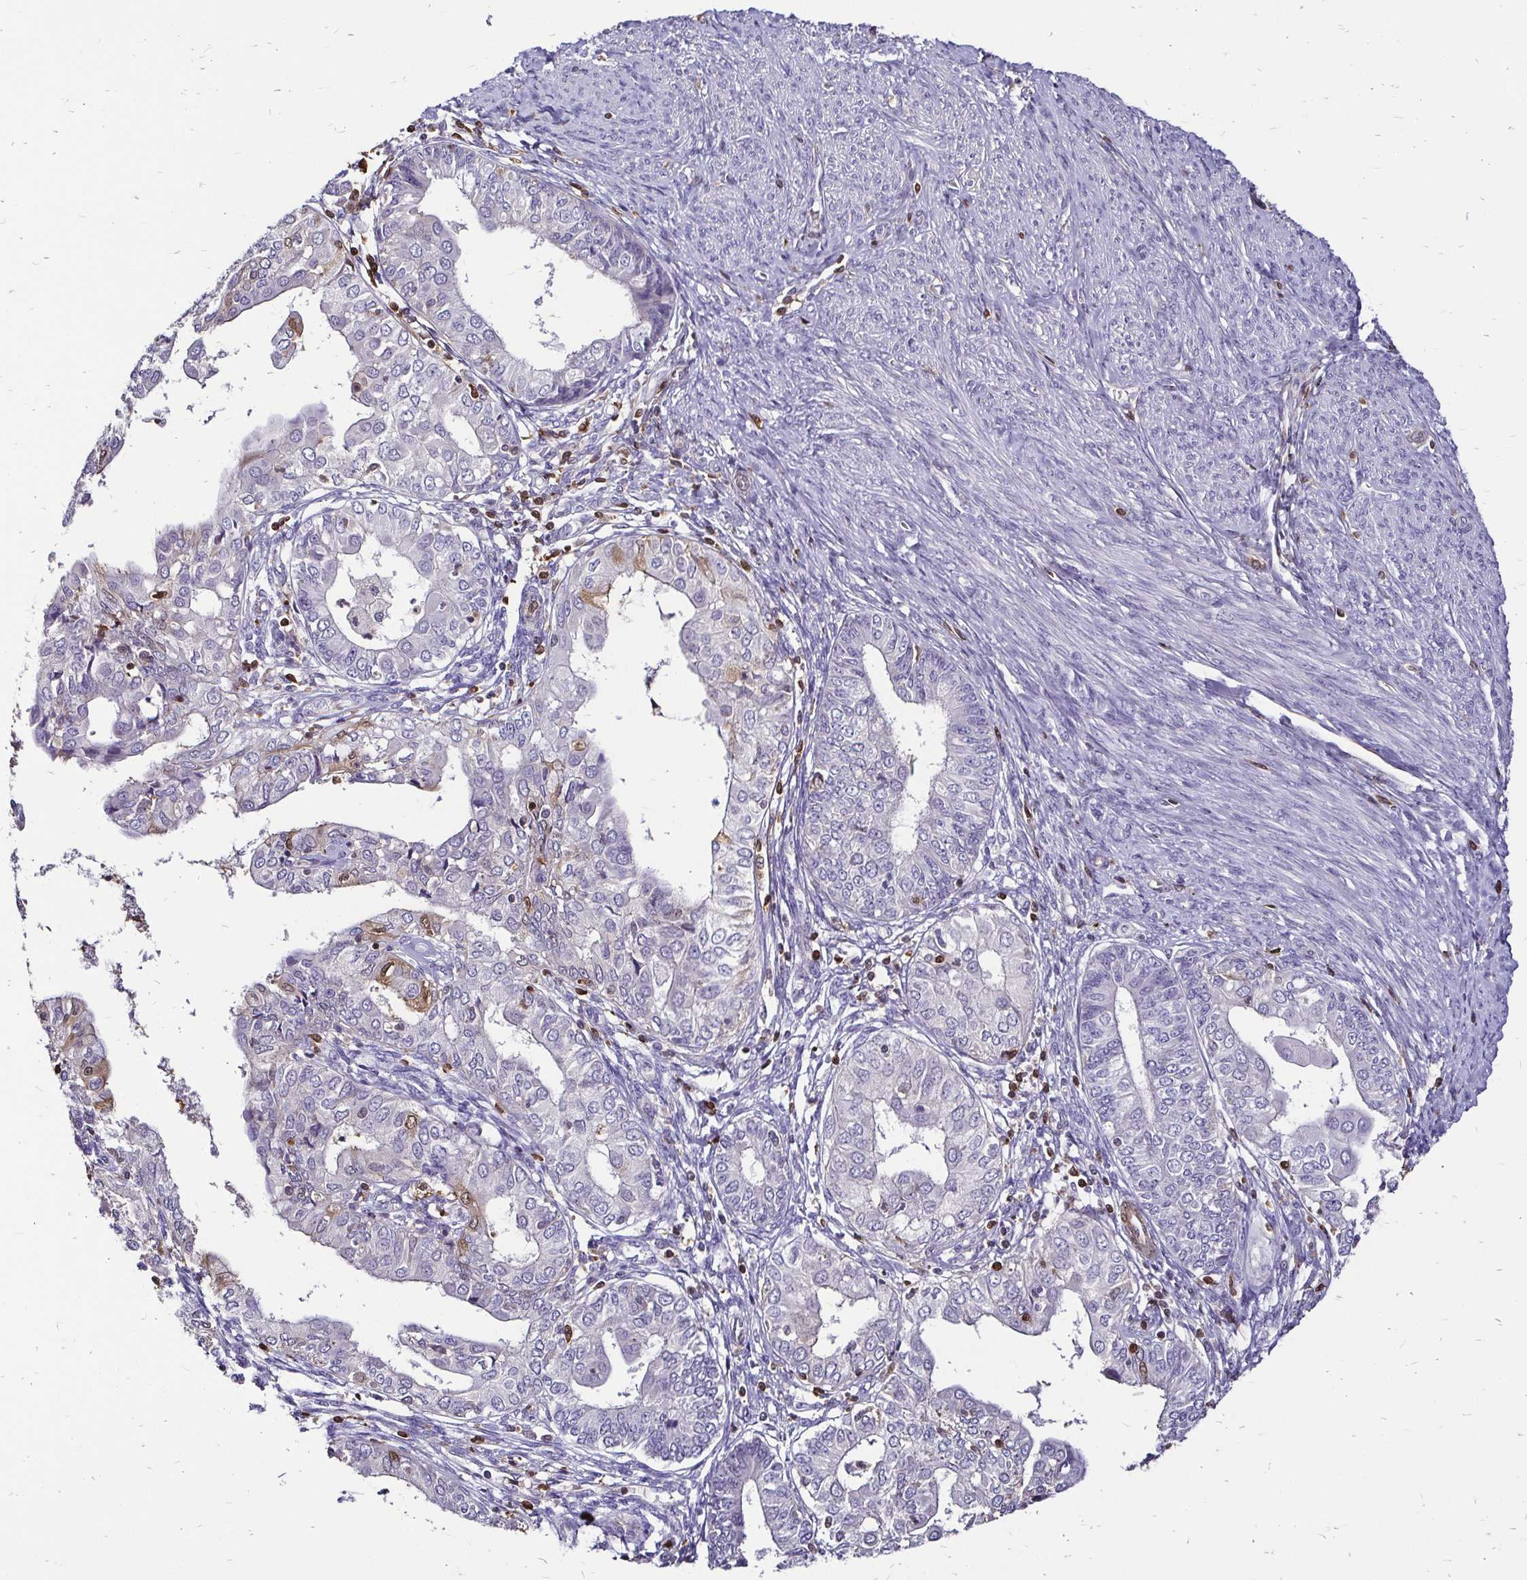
{"staining": {"intensity": "negative", "quantity": "none", "location": "none"}, "tissue": "endometrial cancer", "cell_type": "Tumor cells", "image_type": "cancer", "snomed": [{"axis": "morphology", "description": "Adenocarcinoma, NOS"}, {"axis": "topography", "description": "Endometrium"}], "caption": "Immunohistochemistry micrograph of human endometrial adenocarcinoma stained for a protein (brown), which displays no positivity in tumor cells.", "gene": "ZFP1", "patient": {"sex": "female", "age": 68}}